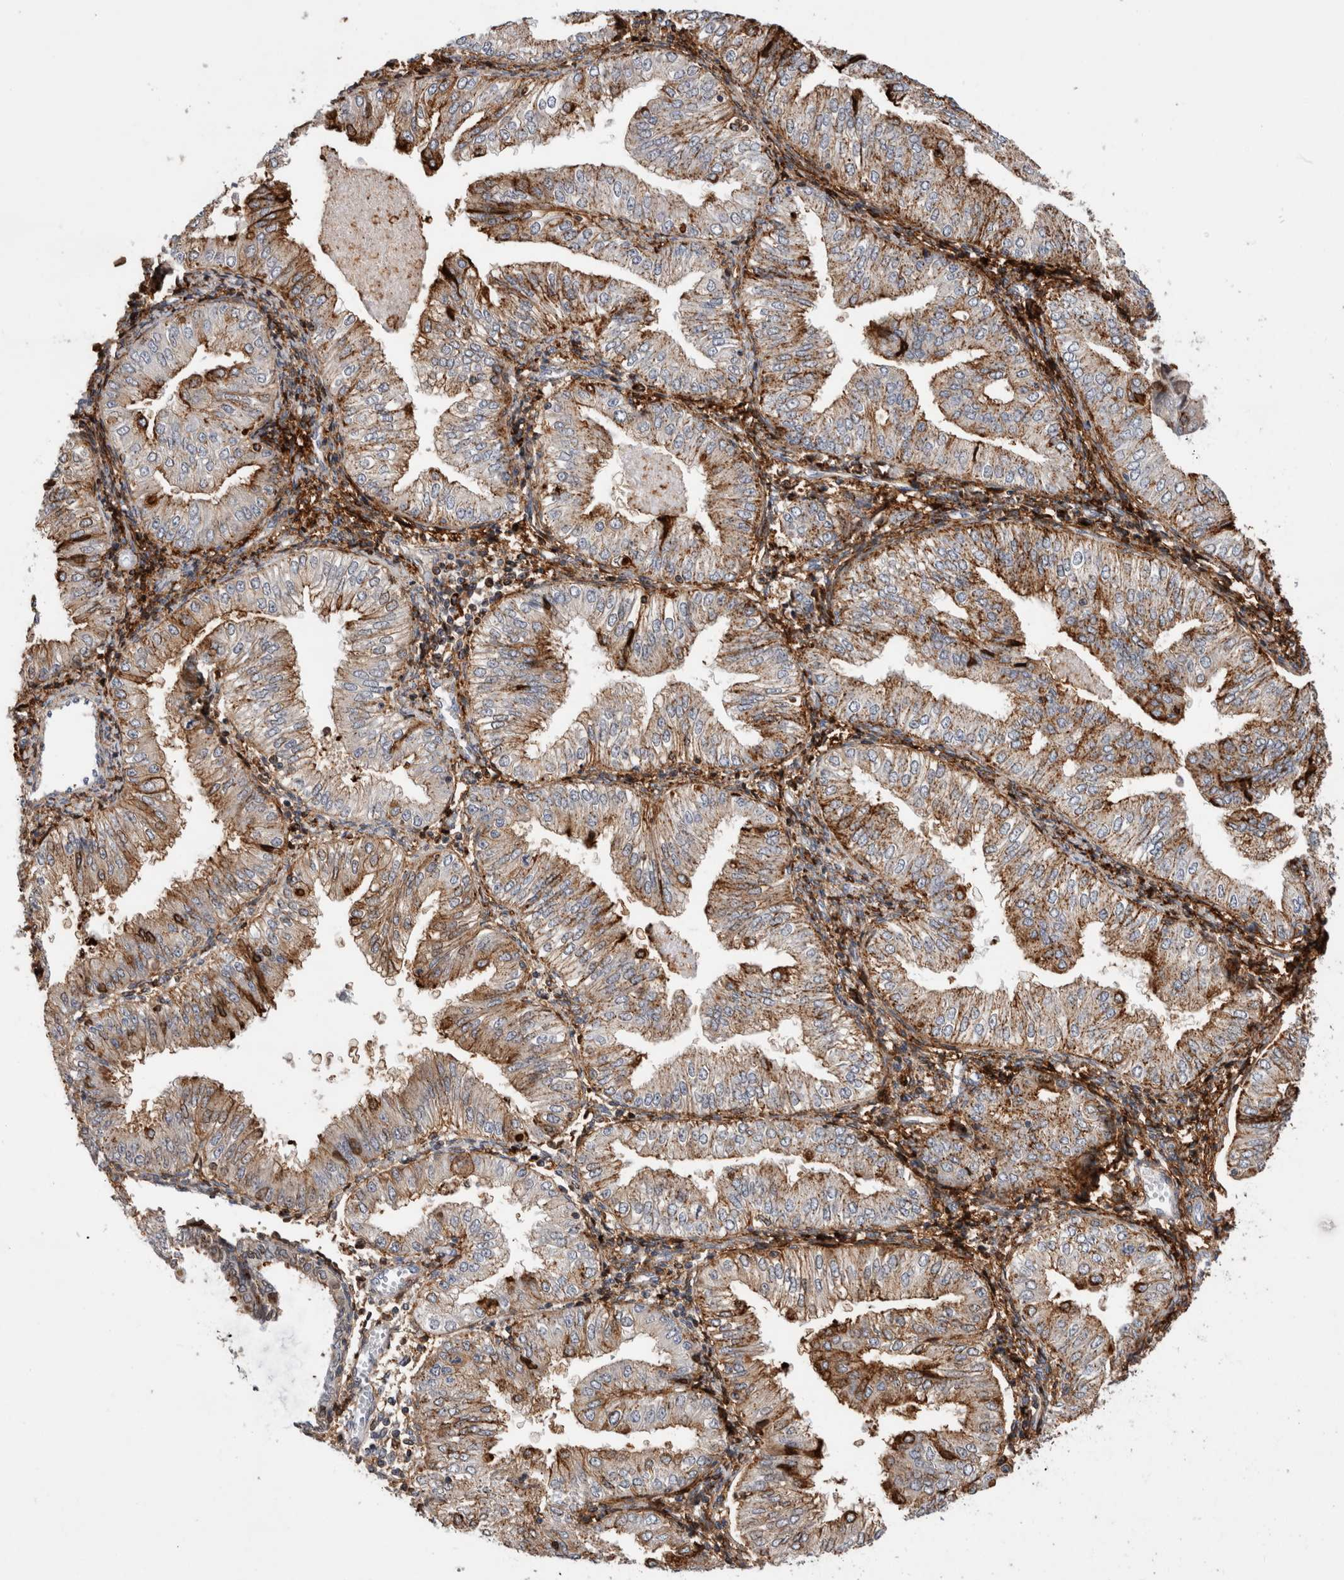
{"staining": {"intensity": "moderate", "quantity": ">75%", "location": "cytoplasmic/membranous,nuclear"}, "tissue": "endometrial cancer", "cell_type": "Tumor cells", "image_type": "cancer", "snomed": [{"axis": "morphology", "description": "Normal tissue, NOS"}, {"axis": "morphology", "description": "Adenocarcinoma, NOS"}, {"axis": "topography", "description": "Endometrium"}], "caption": "A high-resolution photomicrograph shows immunohistochemistry staining of endometrial adenocarcinoma, which demonstrates moderate cytoplasmic/membranous and nuclear staining in approximately >75% of tumor cells.", "gene": "CCDC88B", "patient": {"sex": "female", "age": 53}}